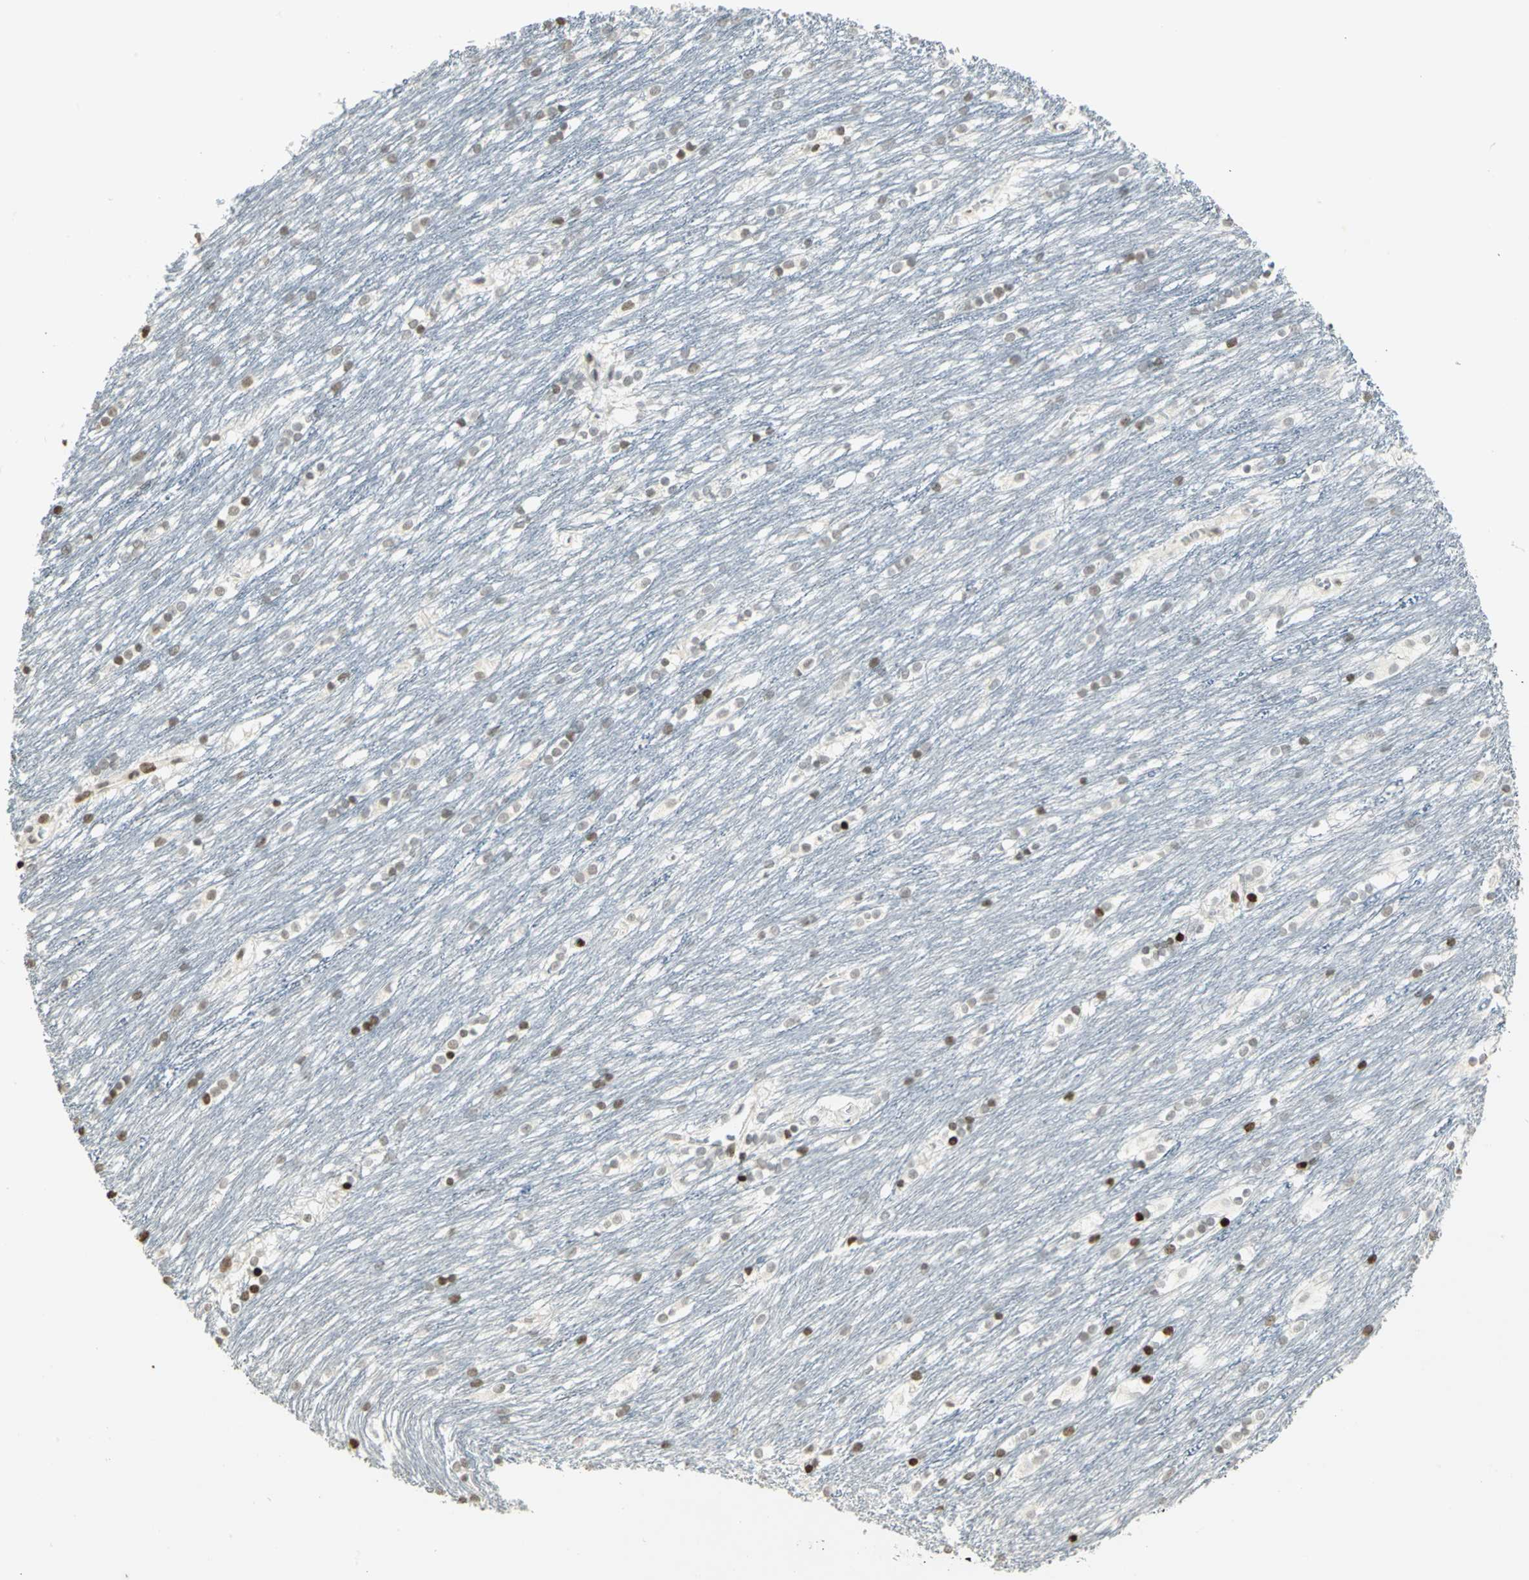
{"staining": {"intensity": "strong", "quantity": "<25%", "location": "nuclear"}, "tissue": "caudate", "cell_type": "Glial cells", "image_type": "normal", "snomed": [{"axis": "morphology", "description": "Normal tissue, NOS"}, {"axis": "topography", "description": "Lateral ventricle wall"}], "caption": "This photomicrograph exhibits immunohistochemistry staining of benign human caudate, with medium strong nuclear expression in approximately <25% of glial cells.", "gene": "KDM1A", "patient": {"sex": "female", "age": 19}}